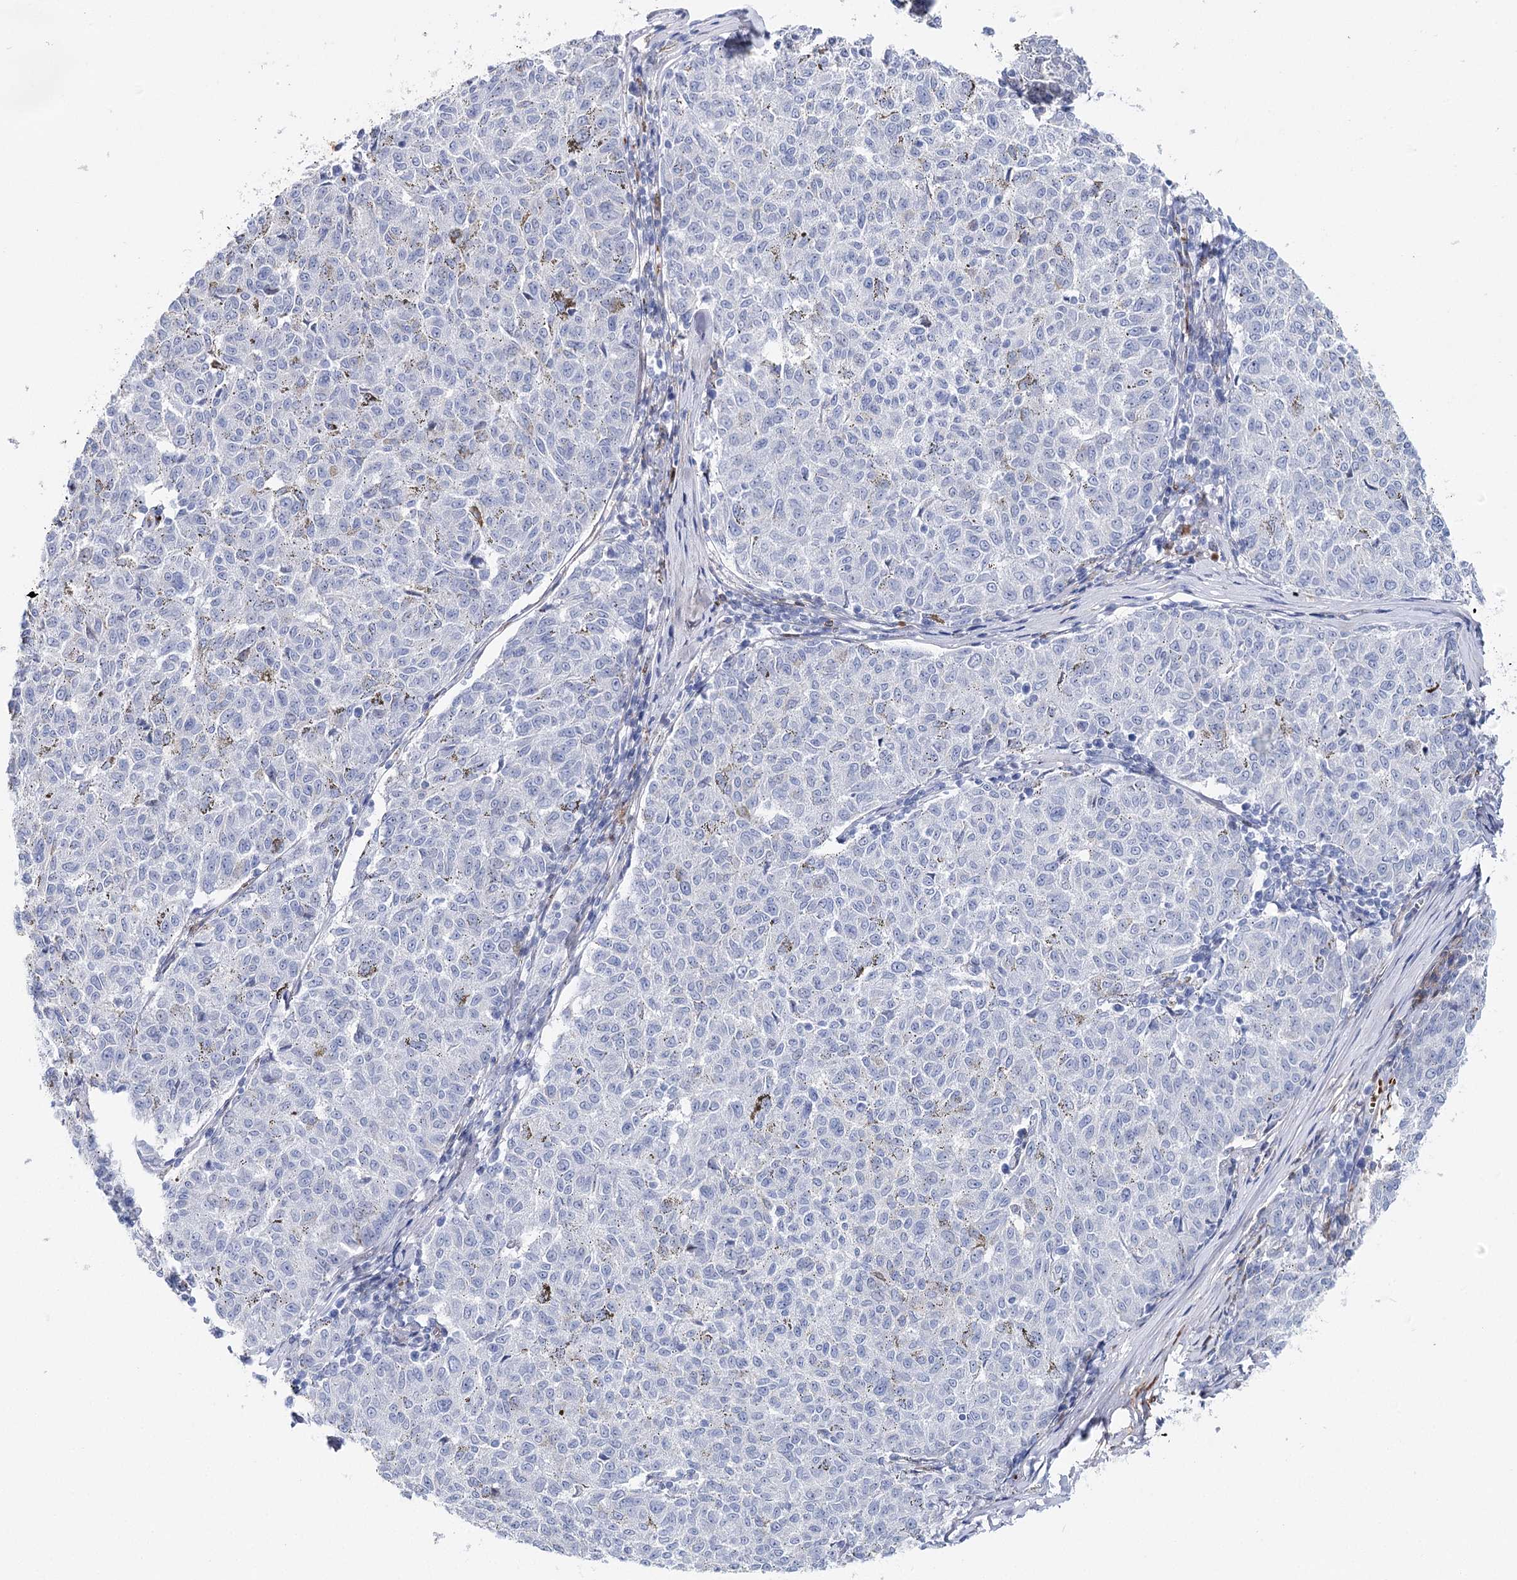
{"staining": {"intensity": "negative", "quantity": "none", "location": "none"}, "tissue": "melanoma", "cell_type": "Tumor cells", "image_type": "cancer", "snomed": [{"axis": "morphology", "description": "Malignant melanoma, NOS"}, {"axis": "topography", "description": "Skin"}], "caption": "The histopathology image shows no significant staining in tumor cells of malignant melanoma.", "gene": "ANKRD23", "patient": {"sex": "female", "age": 72}}